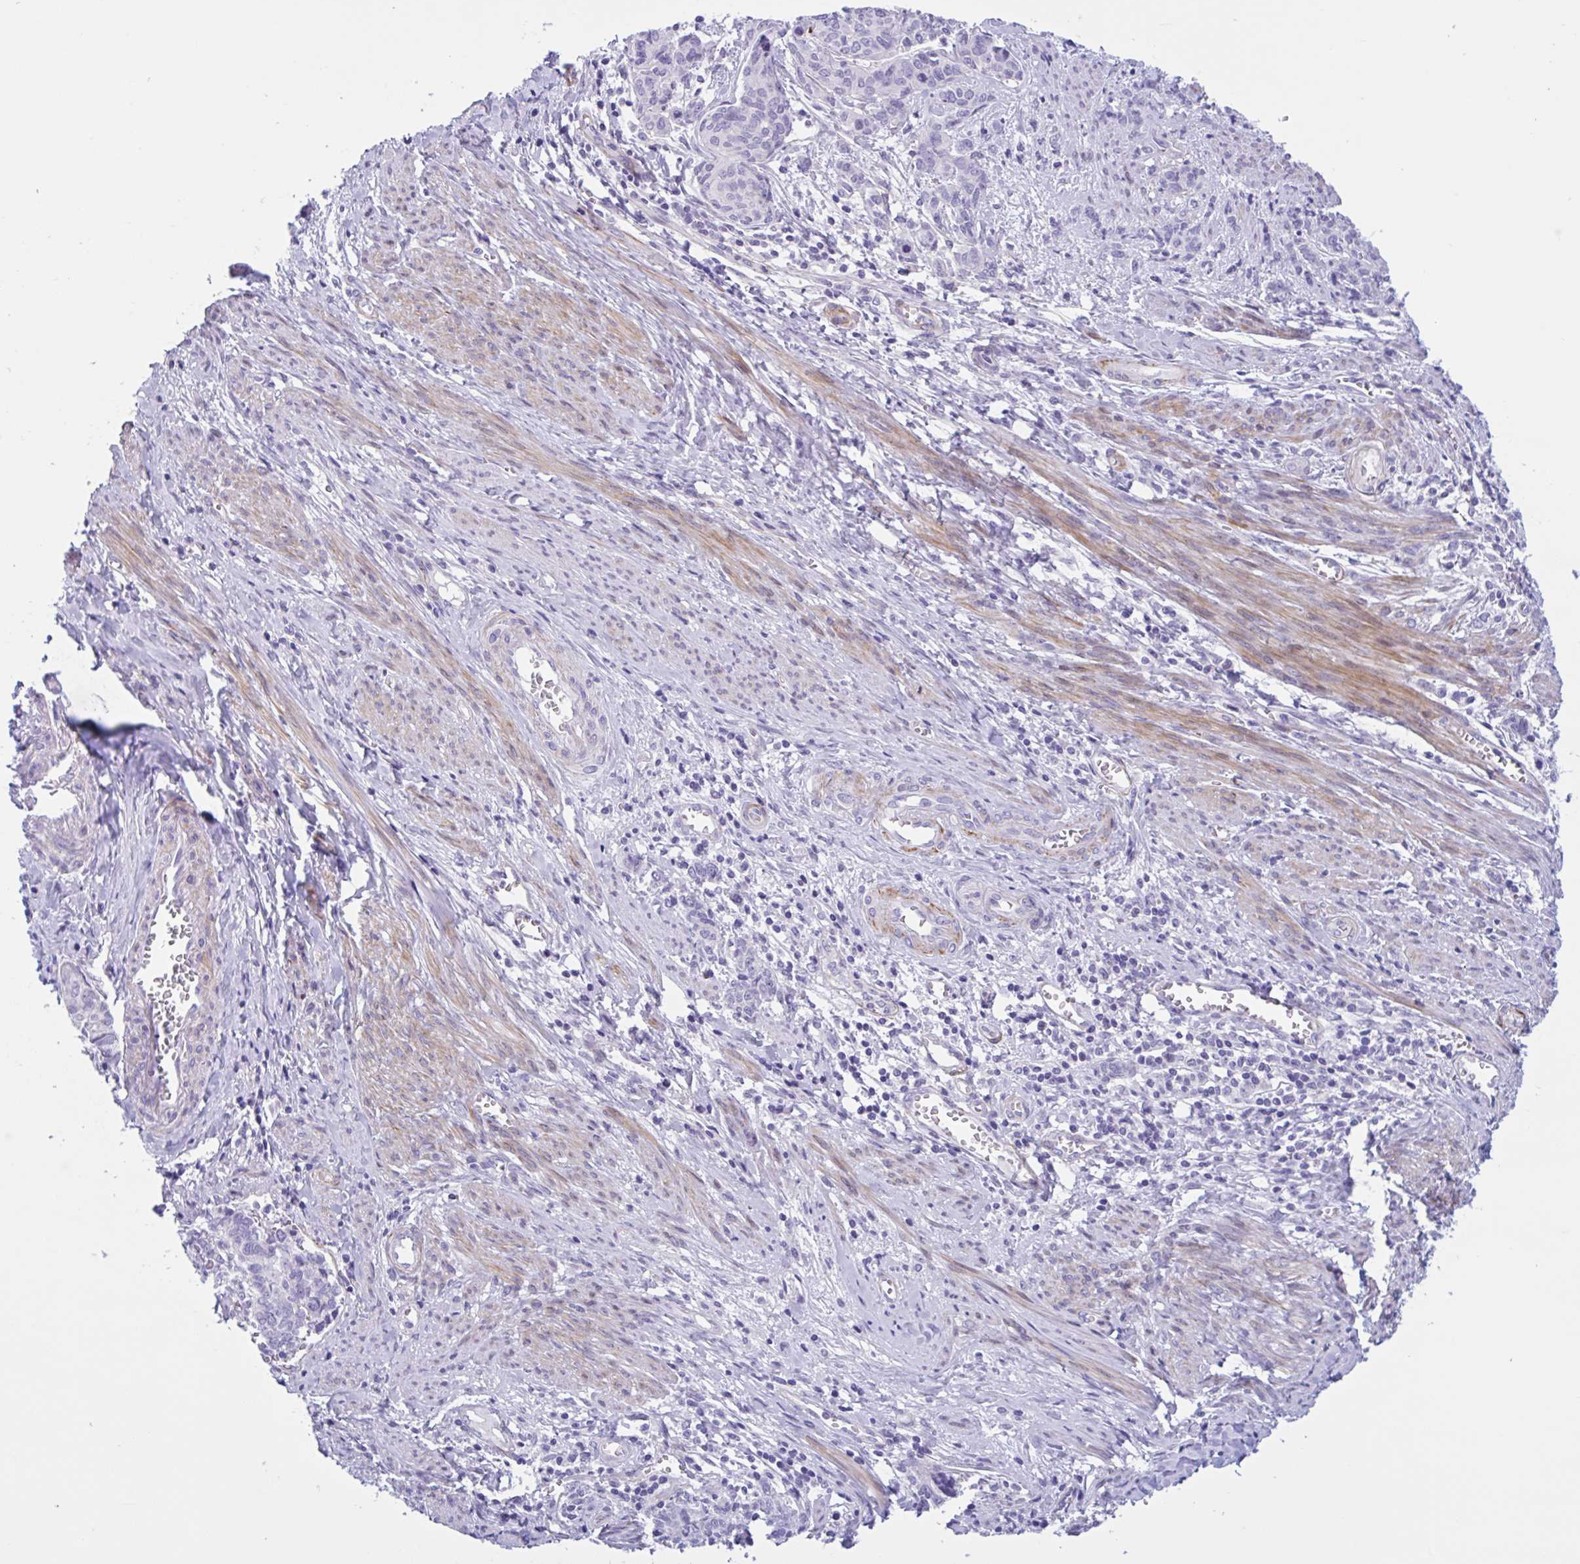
{"staining": {"intensity": "negative", "quantity": "none", "location": "none"}, "tissue": "cervical cancer", "cell_type": "Tumor cells", "image_type": "cancer", "snomed": [{"axis": "morphology", "description": "Squamous cell carcinoma, NOS"}, {"axis": "topography", "description": "Cervix"}], "caption": "IHC of cervical cancer displays no positivity in tumor cells.", "gene": "AHCYL2", "patient": {"sex": "female", "age": 60}}